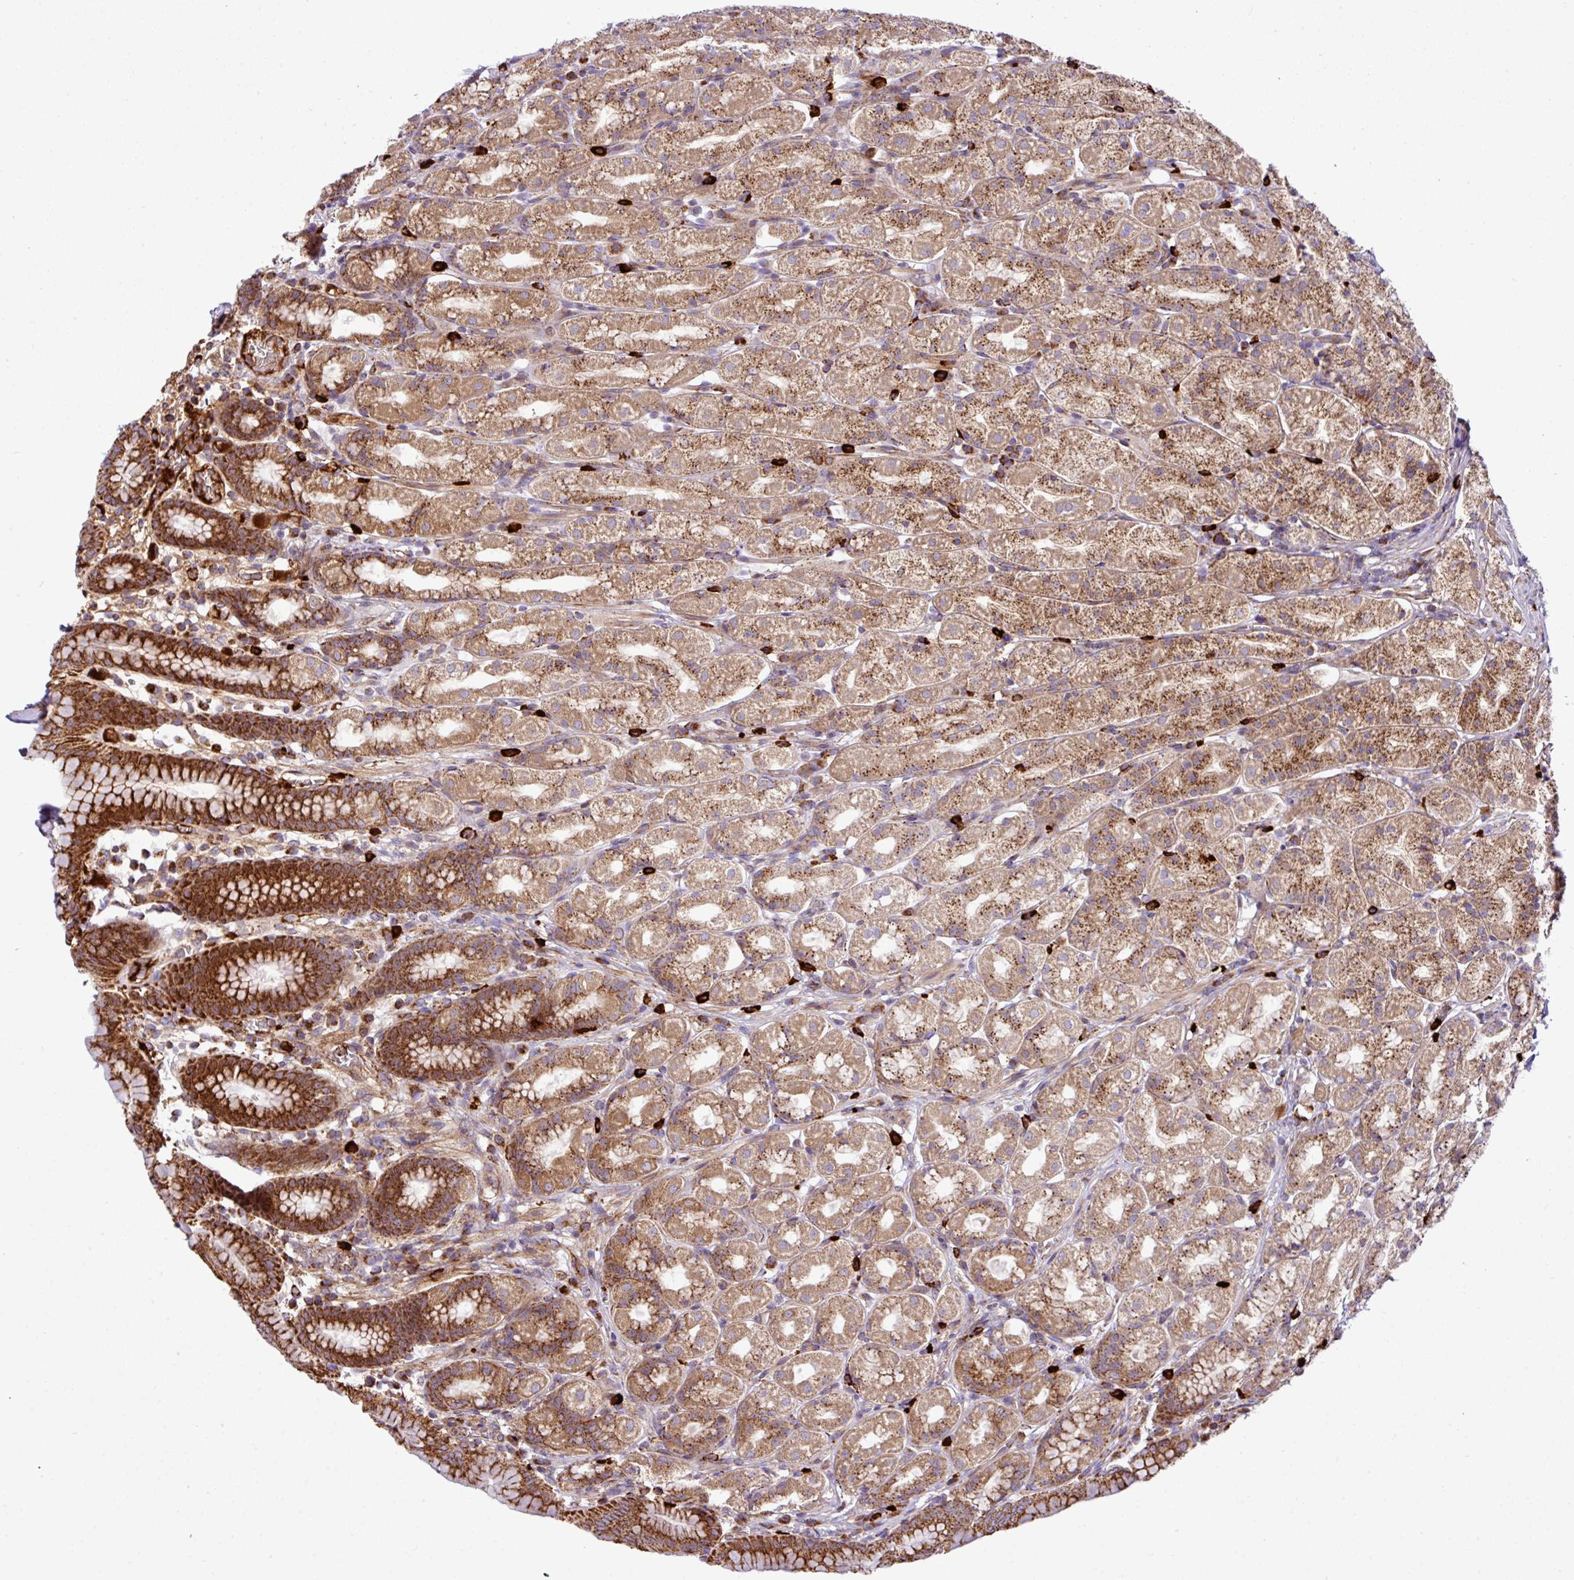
{"staining": {"intensity": "strong", "quantity": ">75%", "location": "cytoplasmic/membranous"}, "tissue": "stomach", "cell_type": "Glandular cells", "image_type": "normal", "snomed": [{"axis": "morphology", "description": "Normal tissue, NOS"}, {"axis": "topography", "description": "Stomach, upper"}, {"axis": "topography", "description": "Stomach"}], "caption": "High-power microscopy captured an immunohistochemistry image of benign stomach, revealing strong cytoplasmic/membranous positivity in about >75% of glandular cells. The staining was performed using DAB (3,3'-diaminobenzidine), with brown indicating positive protein expression. Nuclei are stained blue with hematoxylin.", "gene": "ZNF569", "patient": {"sex": "male", "age": 68}}